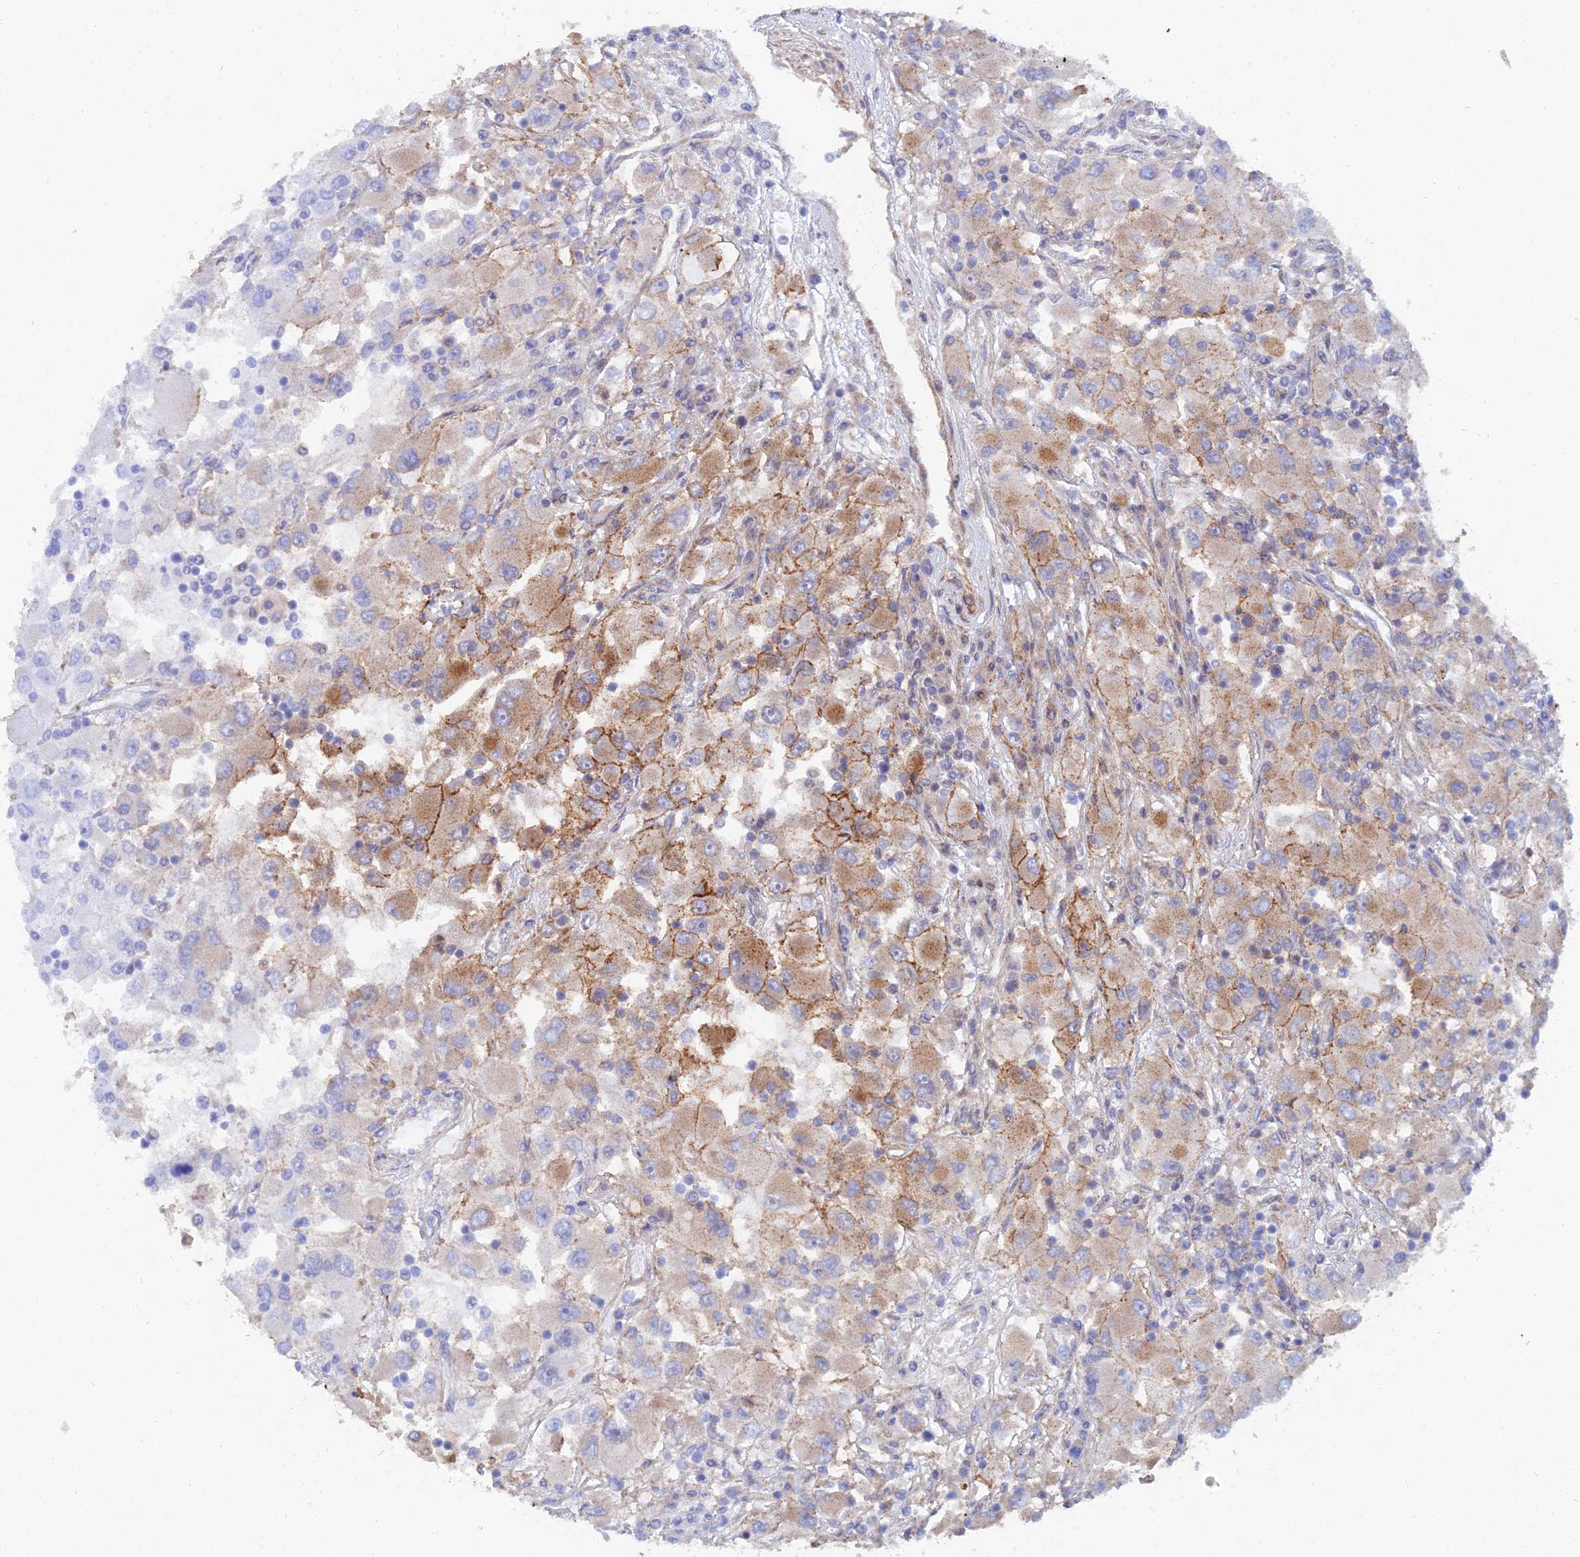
{"staining": {"intensity": "moderate", "quantity": "25%-75%", "location": "cytoplasmic/membranous"}, "tissue": "renal cancer", "cell_type": "Tumor cells", "image_type": "cancer", "snomed": [{"axis": "morphology", "description": "Adenocarcinoma, NOS"}, {"axis": "topography", "description": "Kidney"}], "caption": "A brown stain highlights moderate cytoplasmic/membranous expression of a protein in human renal cancer tumor cells.", "gene": "TRIM43B", "patient": {"sex": "female", "age": 52}}